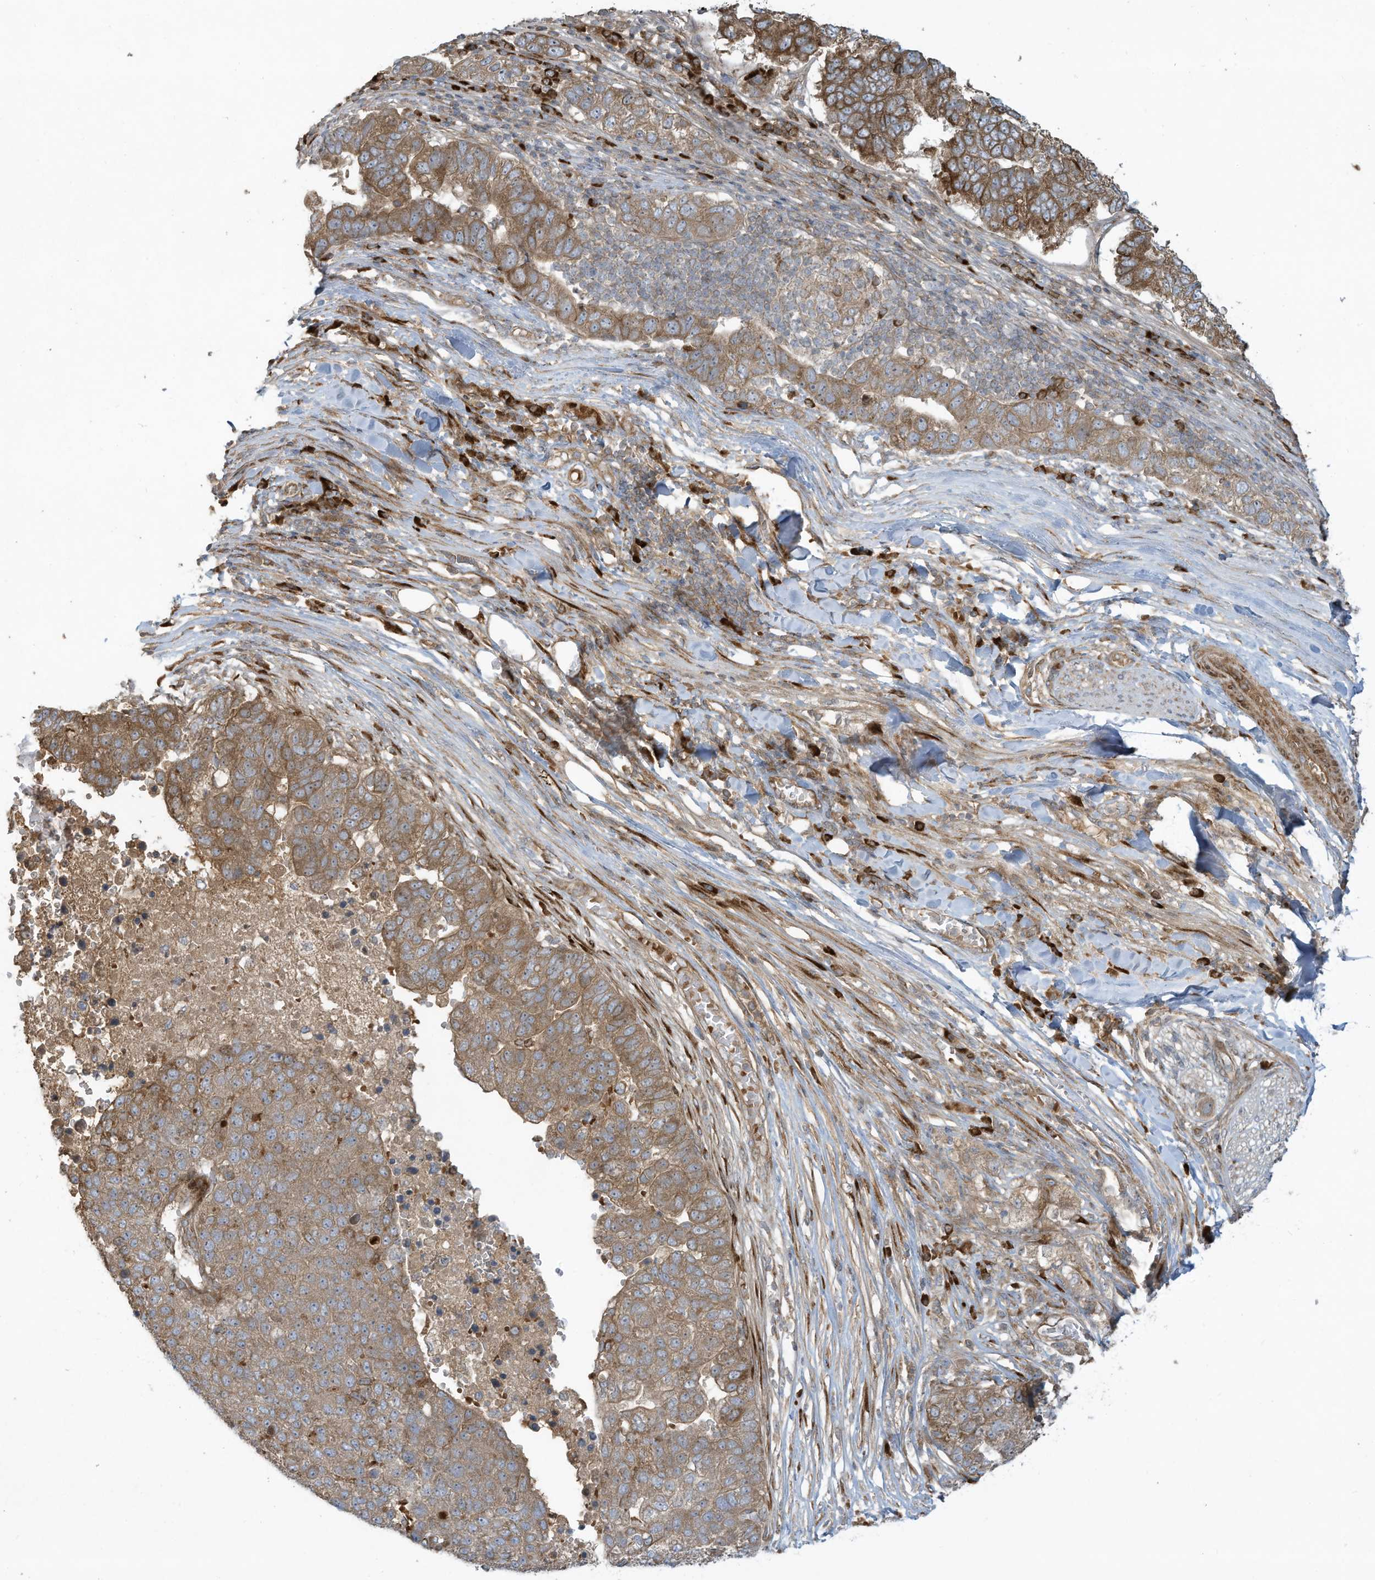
{"staining": {"intensity": "moderate", "quantity": ">75%", "location": "cytoplasmic/membranous"}, "tissue": "pancreatic cancer", "cell_type": "Tumor cells", "image_type": "cancer", "snomed": [{"axis": "morphology", "description": "Adenocarcinoma, NOS"}, {"axis": "topography", "description": "Pancreas"}], "caption": "The immunohistochemical stain shows moderate cytoplasmic/membranous staining in tumor cells of pancreatic cancer tissue.", "gene": "DDIT4", "patient": {"sex": "female", "age": 61}}